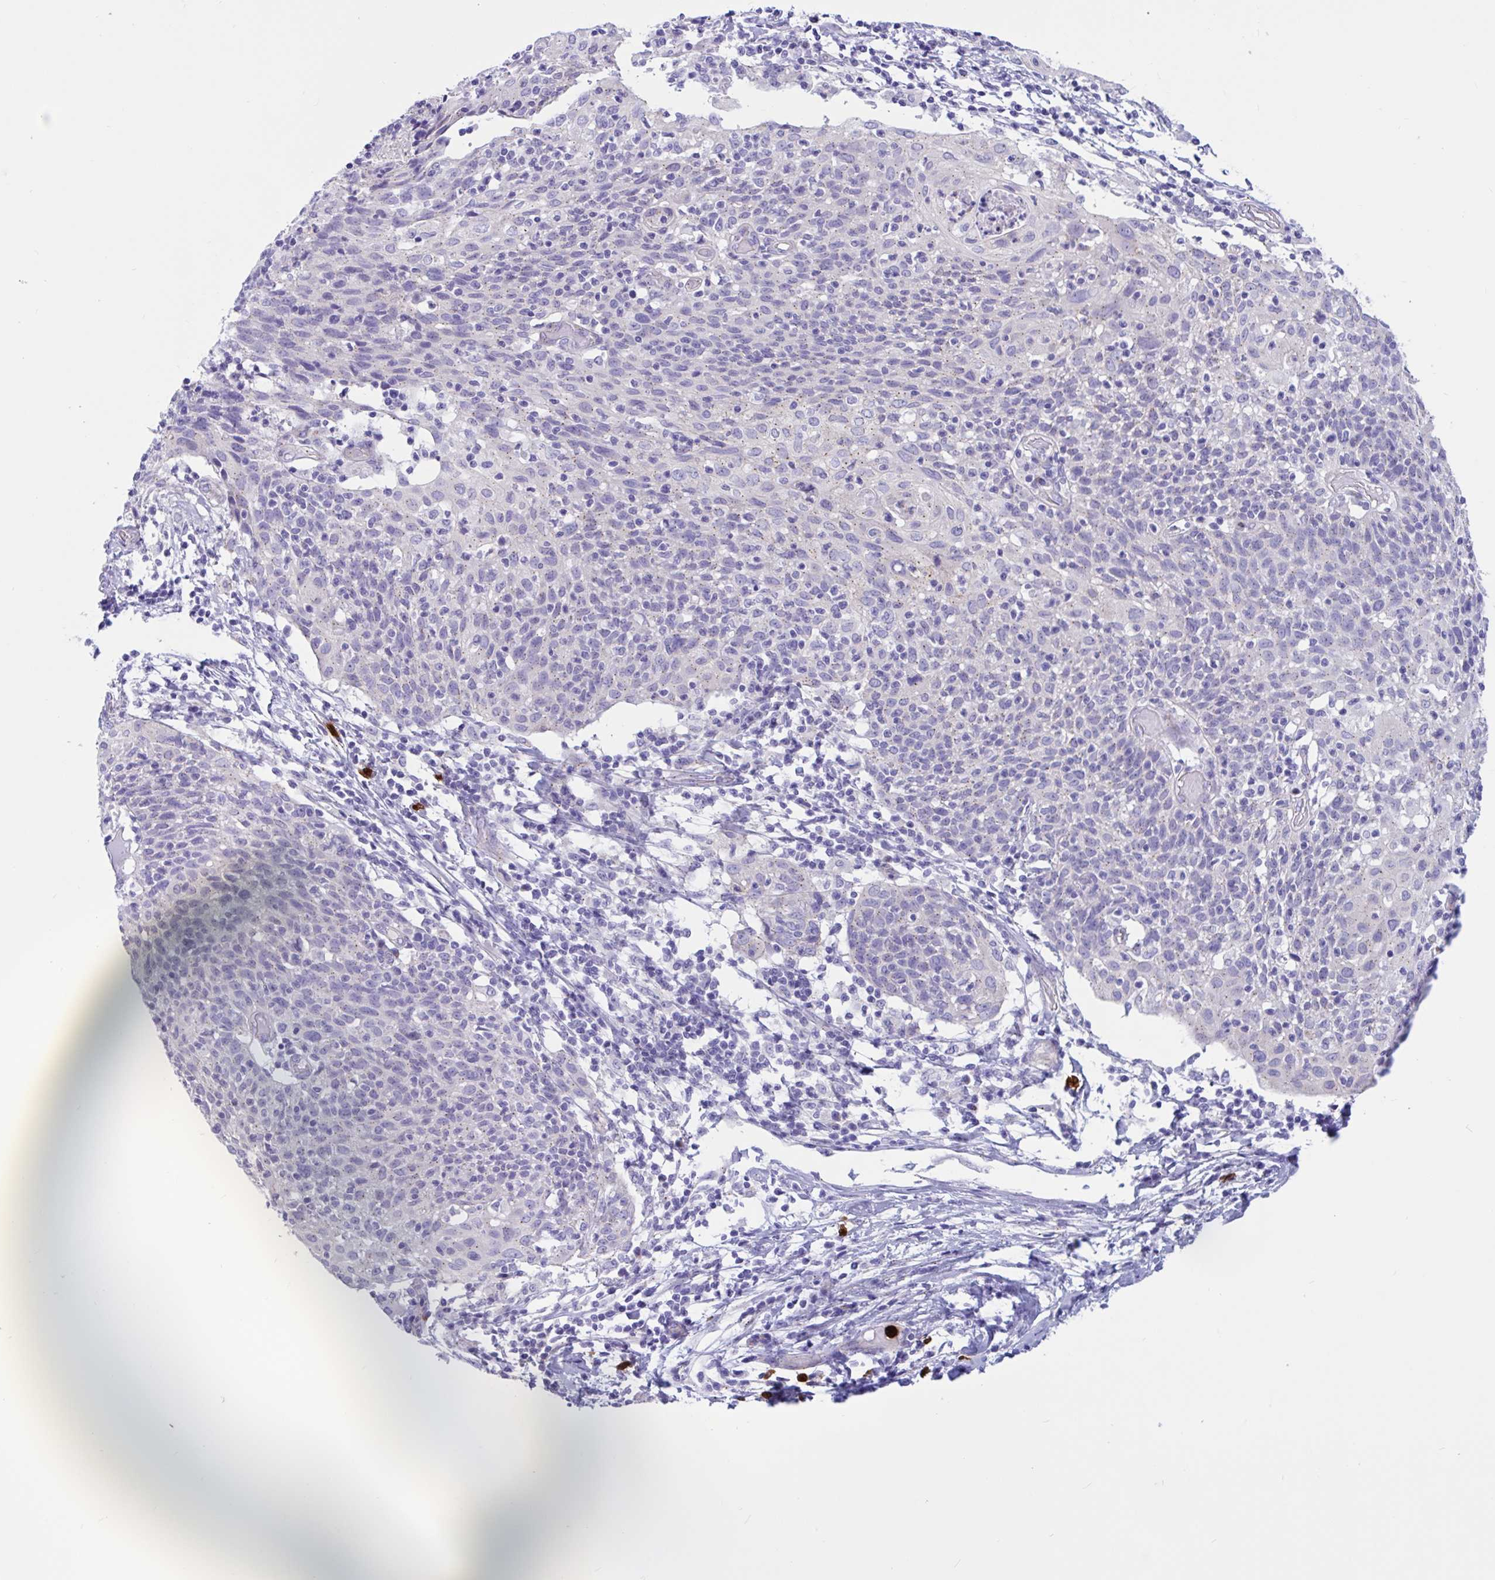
{"staining": {"intensity": "weak", "quantity": "25%-75%", "location": "cytoplasmic/membranous"}, "tissue": "cervical cancer", "cell_type": "Tumor cells", "image_type": "cancer", "snomed": [{"axis": "morphology", "description": "Squamous cell carcinoma, NOS"}, {"axis": "topography", "description": "Cervix"}], "caption": "Immunohistochemical staining of cervical cancer exhibits weak cytoplasmic/membranous protein expression in about 25%-75% of tumor cells. (brown staining indicates protein expression, while blue staining denotes nuclei).", "gene": "RNASE3", "patient": {"sex": "female", "age": 52}}